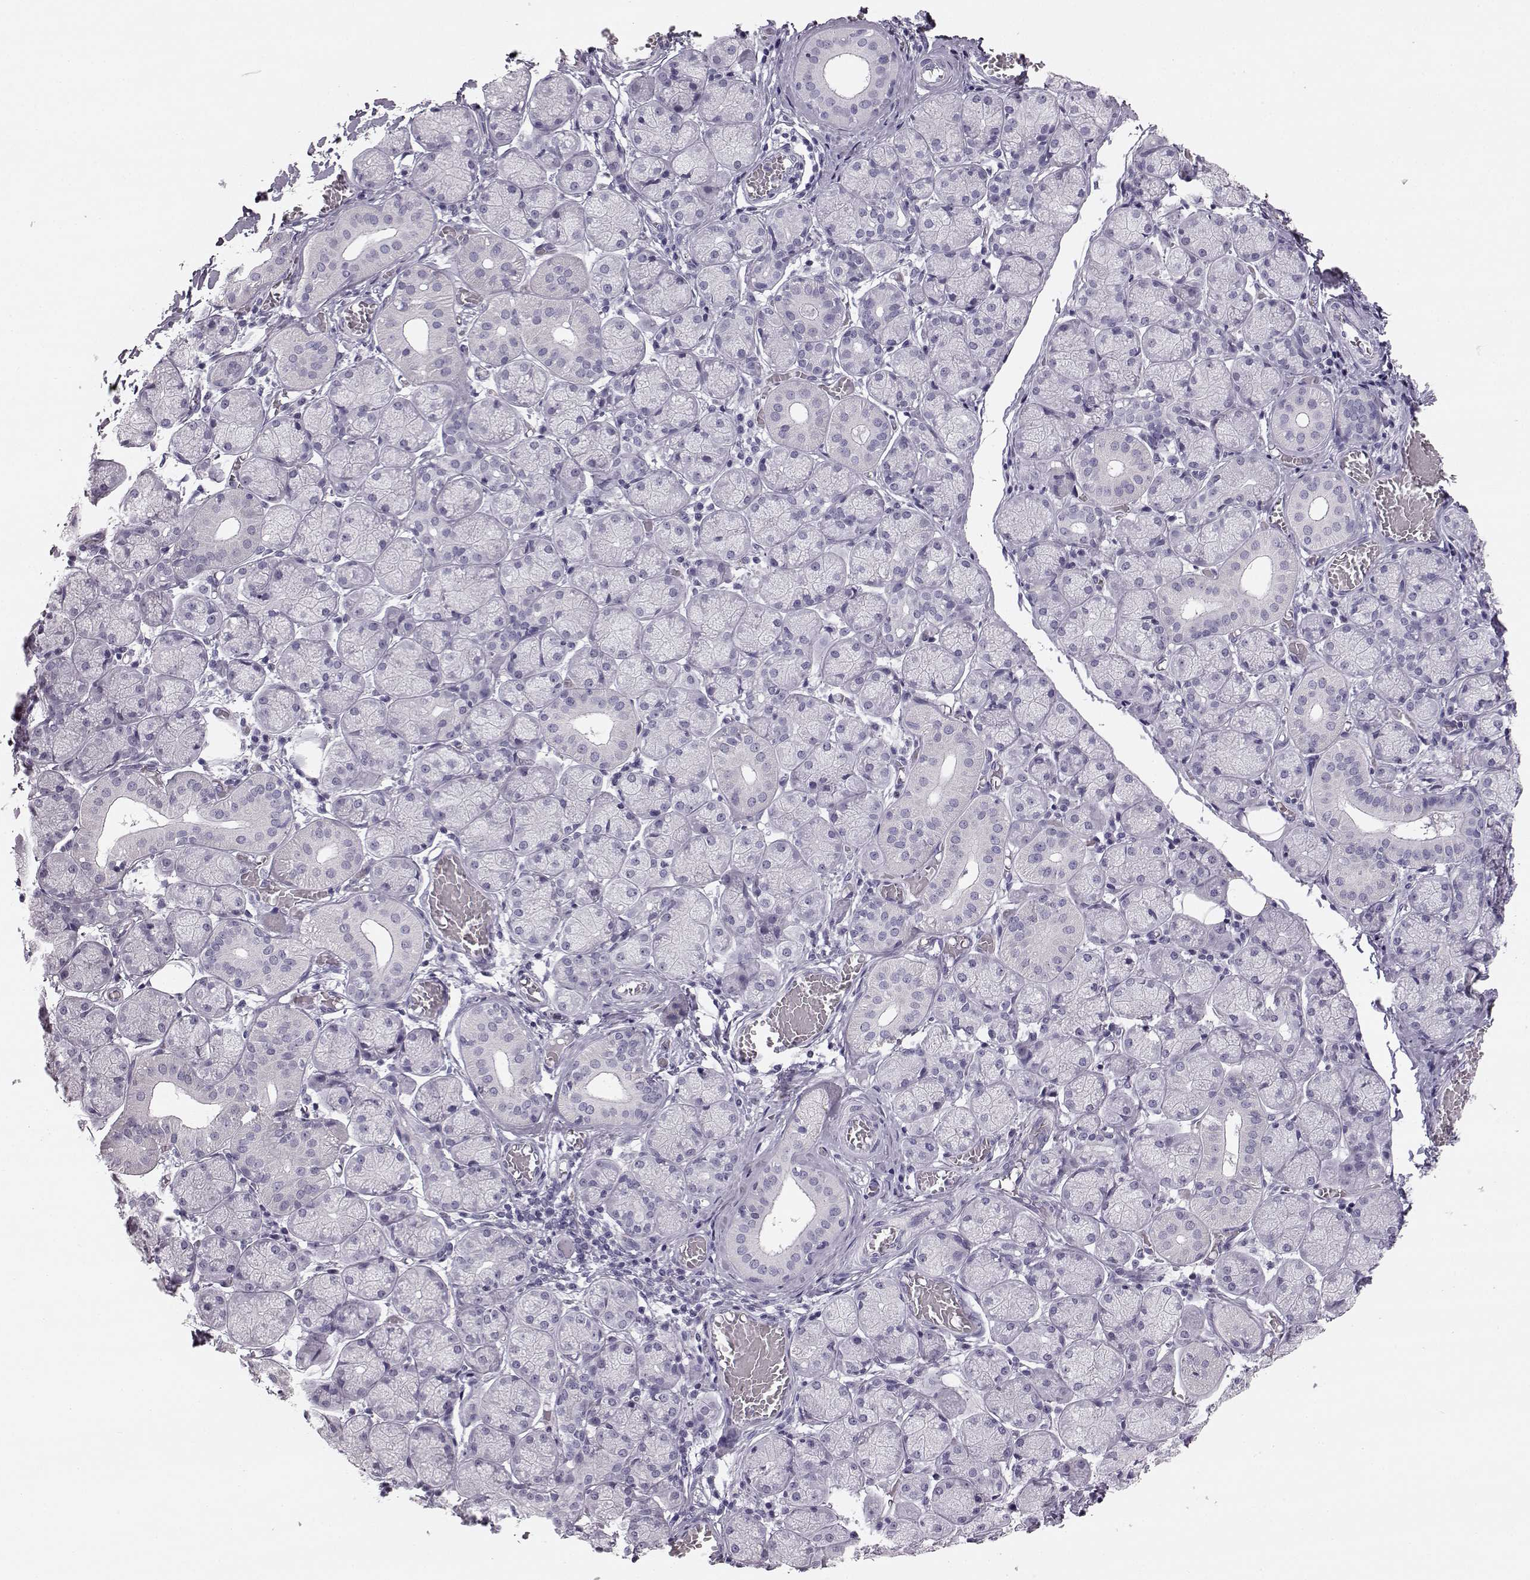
{"staining": {"intensity": "negative", "quantity": "none", "location": "none"}, "tissue": "salivary gland", "cell_type": "Glandular cells", "image_type": "normal", "snomed": [{"axis": "morphology", "description": "Normal tissue, NOS"}, {"axis": "topography", "description": "Salivary gland"}, {"axis": "topography", "description": "Peripheral nerve tissue"}], "caption": "High power microscopy micrograph of an IHC photomicrograph of unremarkable salivary gland, revealing no significant expression in glandular cells.", "gene": "BFSP2", "patient": {"sex": "female", "age": 24}}